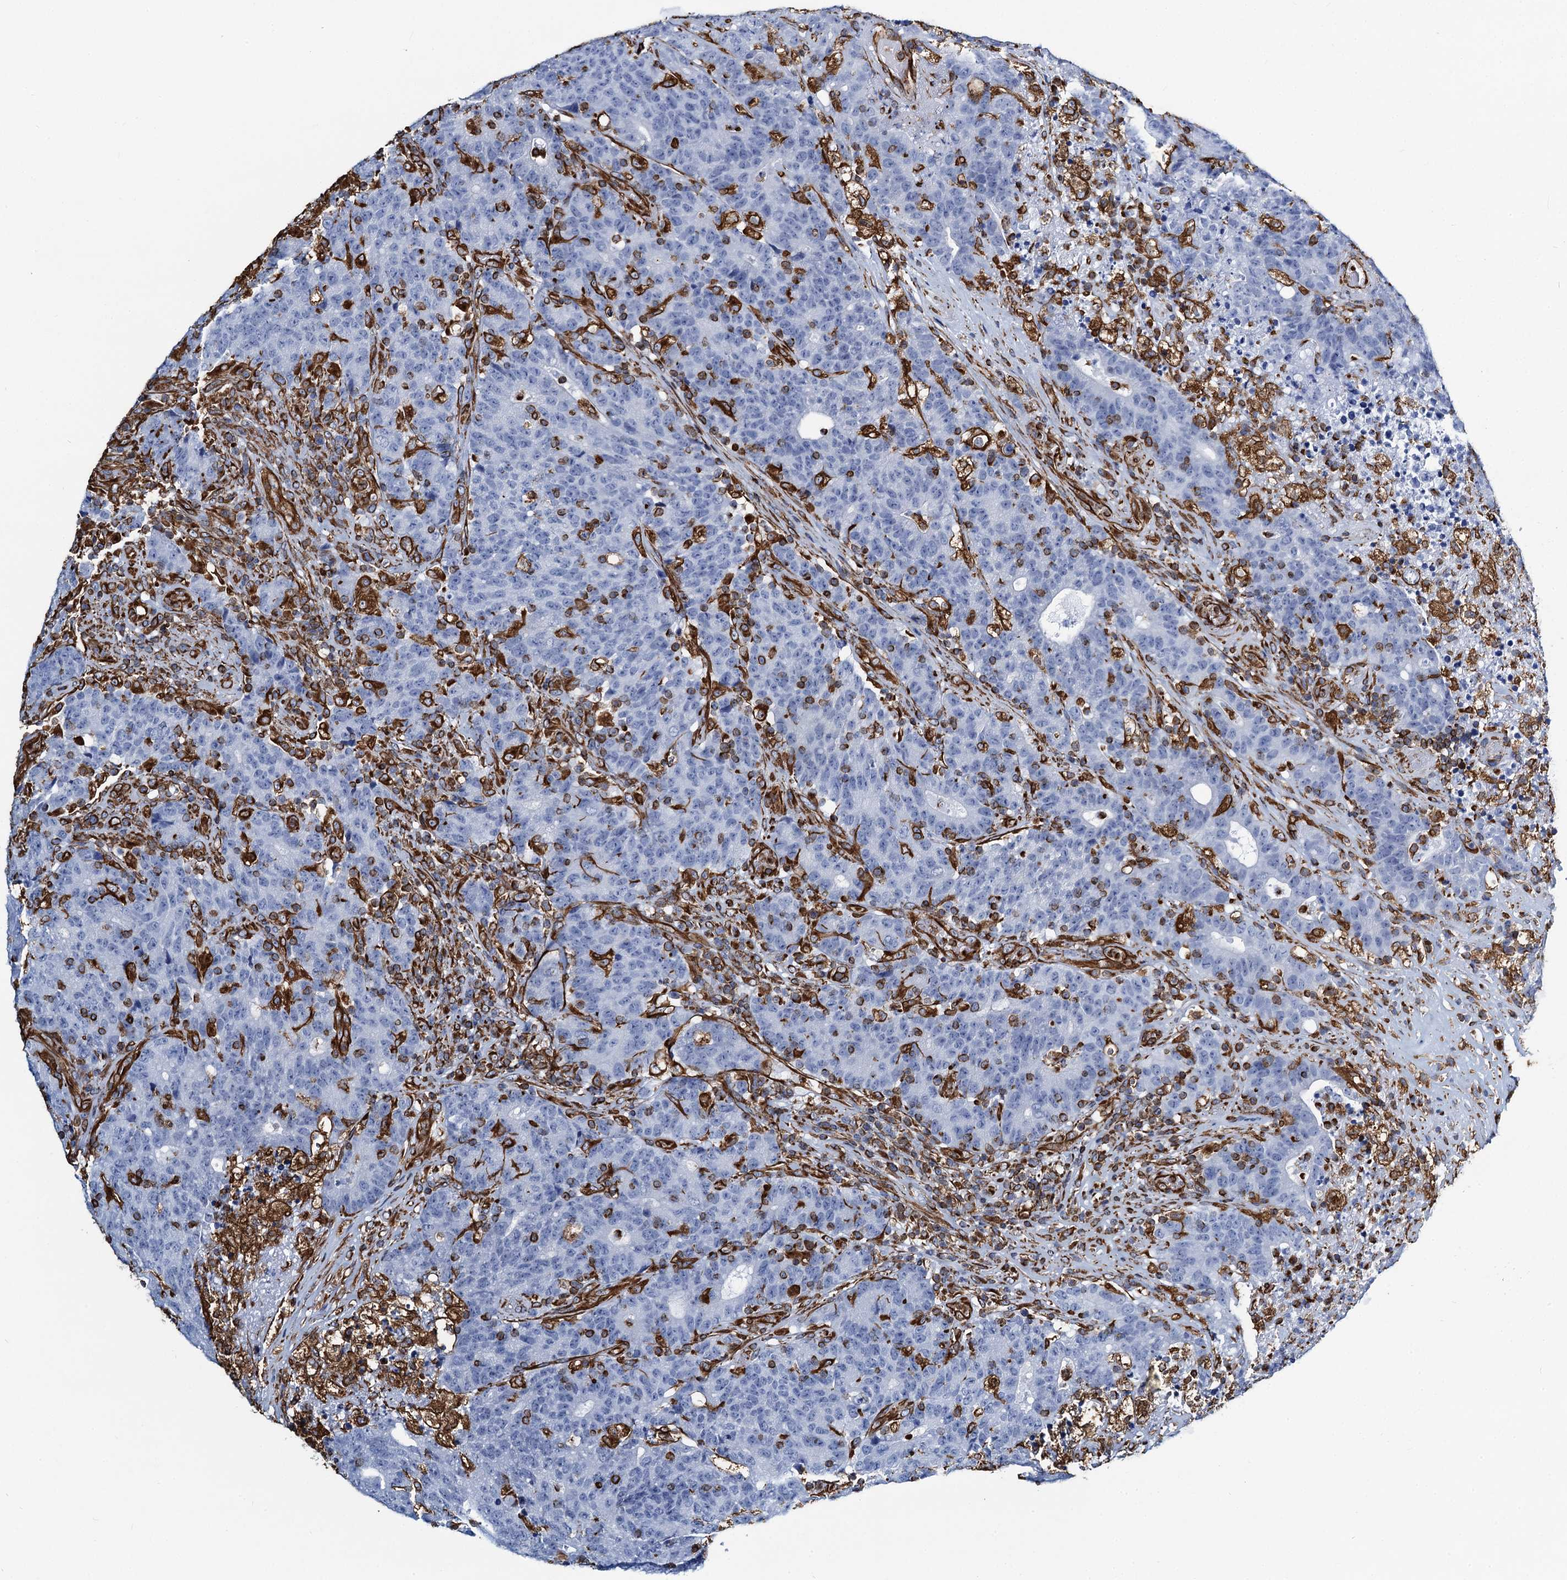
{"staining": {"intensity": "negative", "quantity": "none", "location": "none"}, "tissue": "colorectal cancer", "cell_type": "Tumor cells", "image_type": "cancer", "snomed": [{"axis": "morphology", "description": "Adenocarcinoma, NOS"}, {"axis": "topography", "description": "Colon"}], "caption": "This is an immunohistochemistry (IHC) micrograph of colorectal adenocarcinoma. There is no positivity in tumor cells.", "gene": "PGM2", "patient": {"sex": "female", "age": 75}}